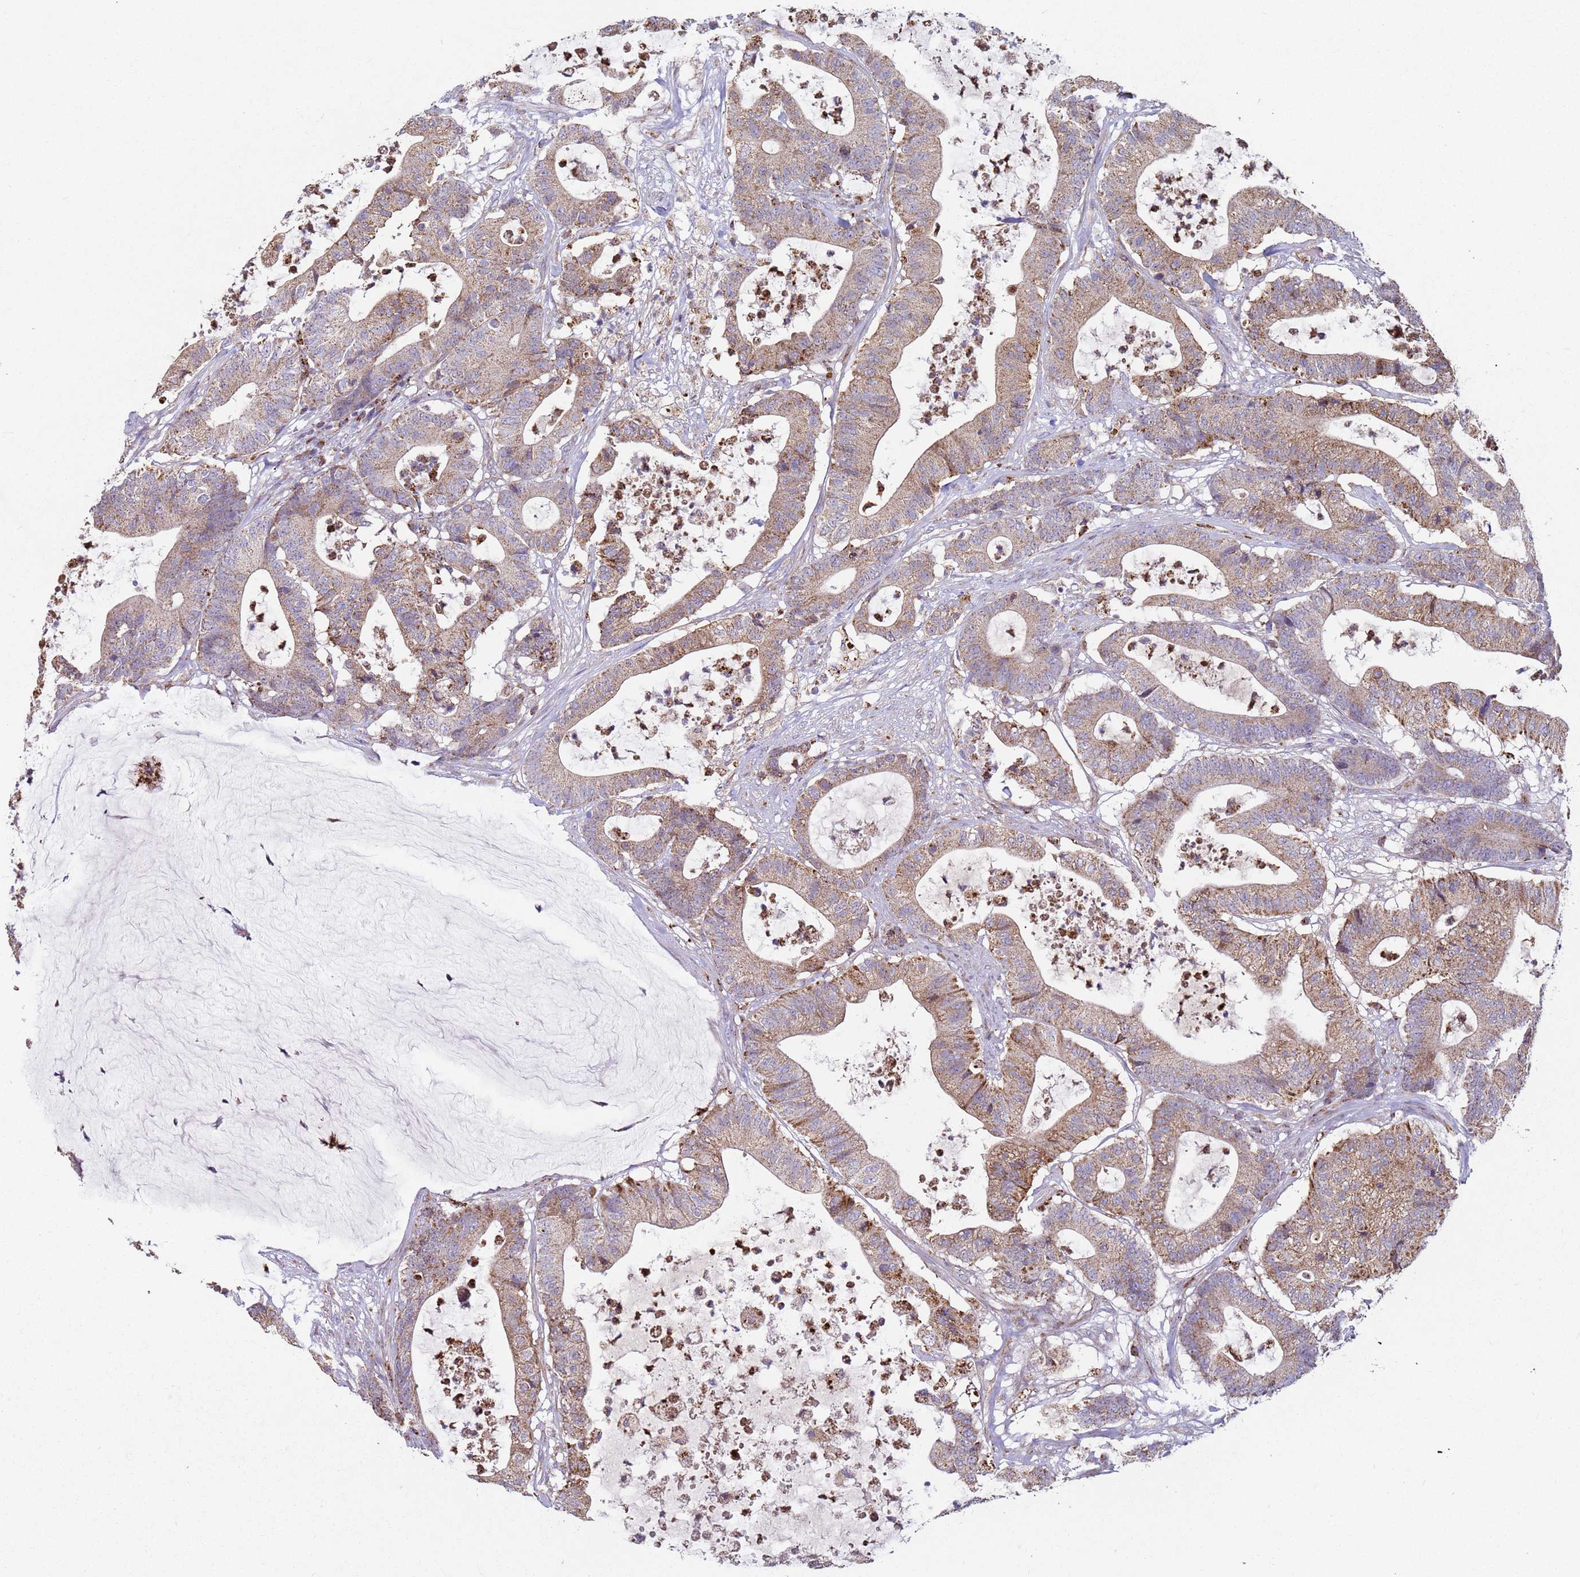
{"staining": {"intensity": "moderate", "quantity": ">75%", "location": "cytoplasmic/membranous"}, "tissue": "colorectal cancer", "cell_type": "Tumor cells", "image_type": "cancer", "snomed": [{"axis": "morphology", "description": "Adenocarcinoma, NOS"}, {"axis": "topography", "description": "Colon"}], "caption": "Colorectal cancer stained for a protein reveals moderate cytoplasmic/membranous positivity in tumor cells.", "gene": "FBXO33", "patient": {"sex": "female", "age": 84}}